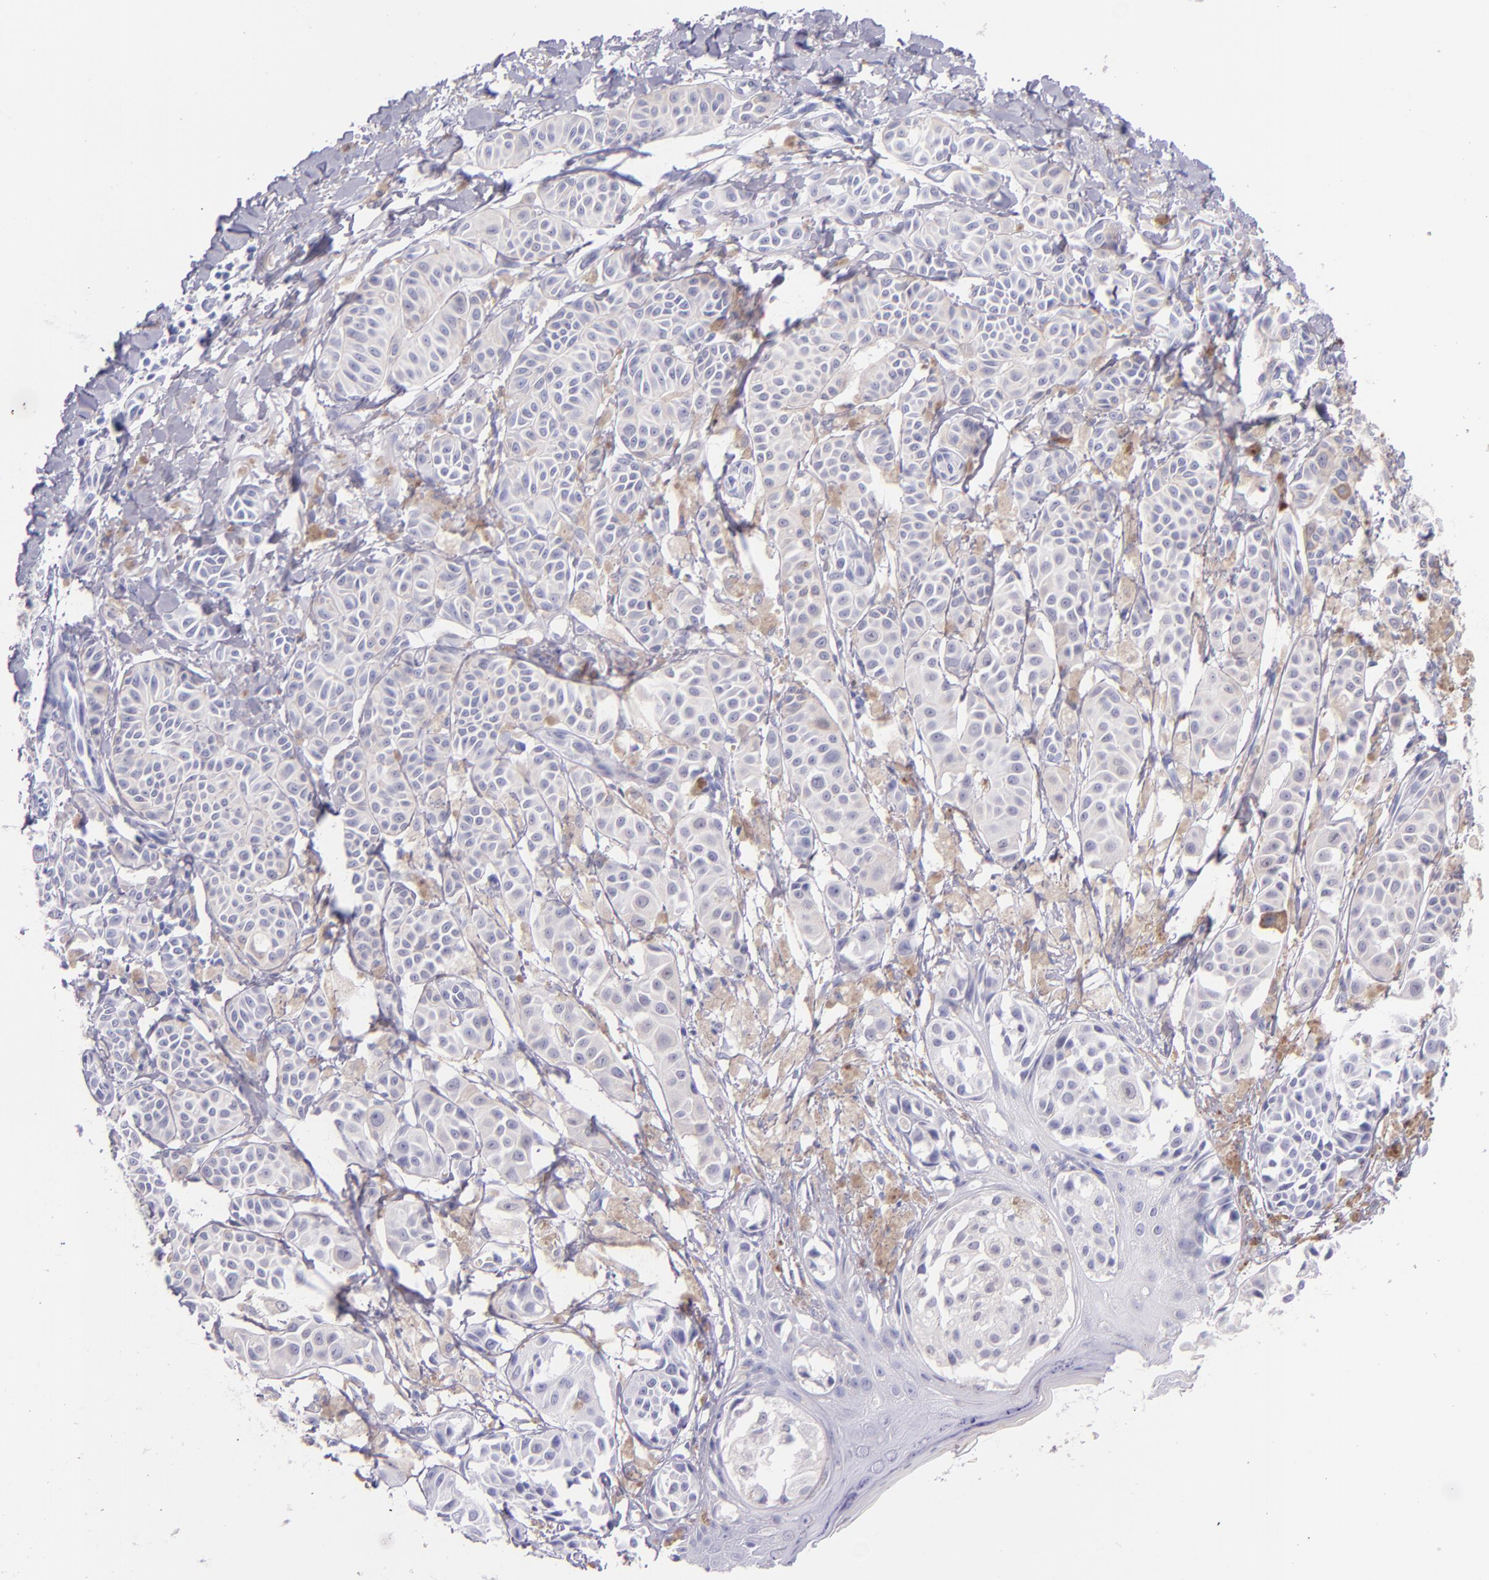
{"staining": {"intensity": "negative", "quantity": "none", "location": "none"}, "tissue": "melanoma", "cell_type": "Tumor cells", "image_type": "cancer", "snomed": [{"axis": "morphology", "description": "Malignant melanoma, NOS"}, {"axis": "topography", "description": "Skin"}], "caption": "A histopathology image of human malignant melanoma is negative for staining in tumor cells.", "gene": "SFTPB", "patient": {"sex": "male", "age": 76}}